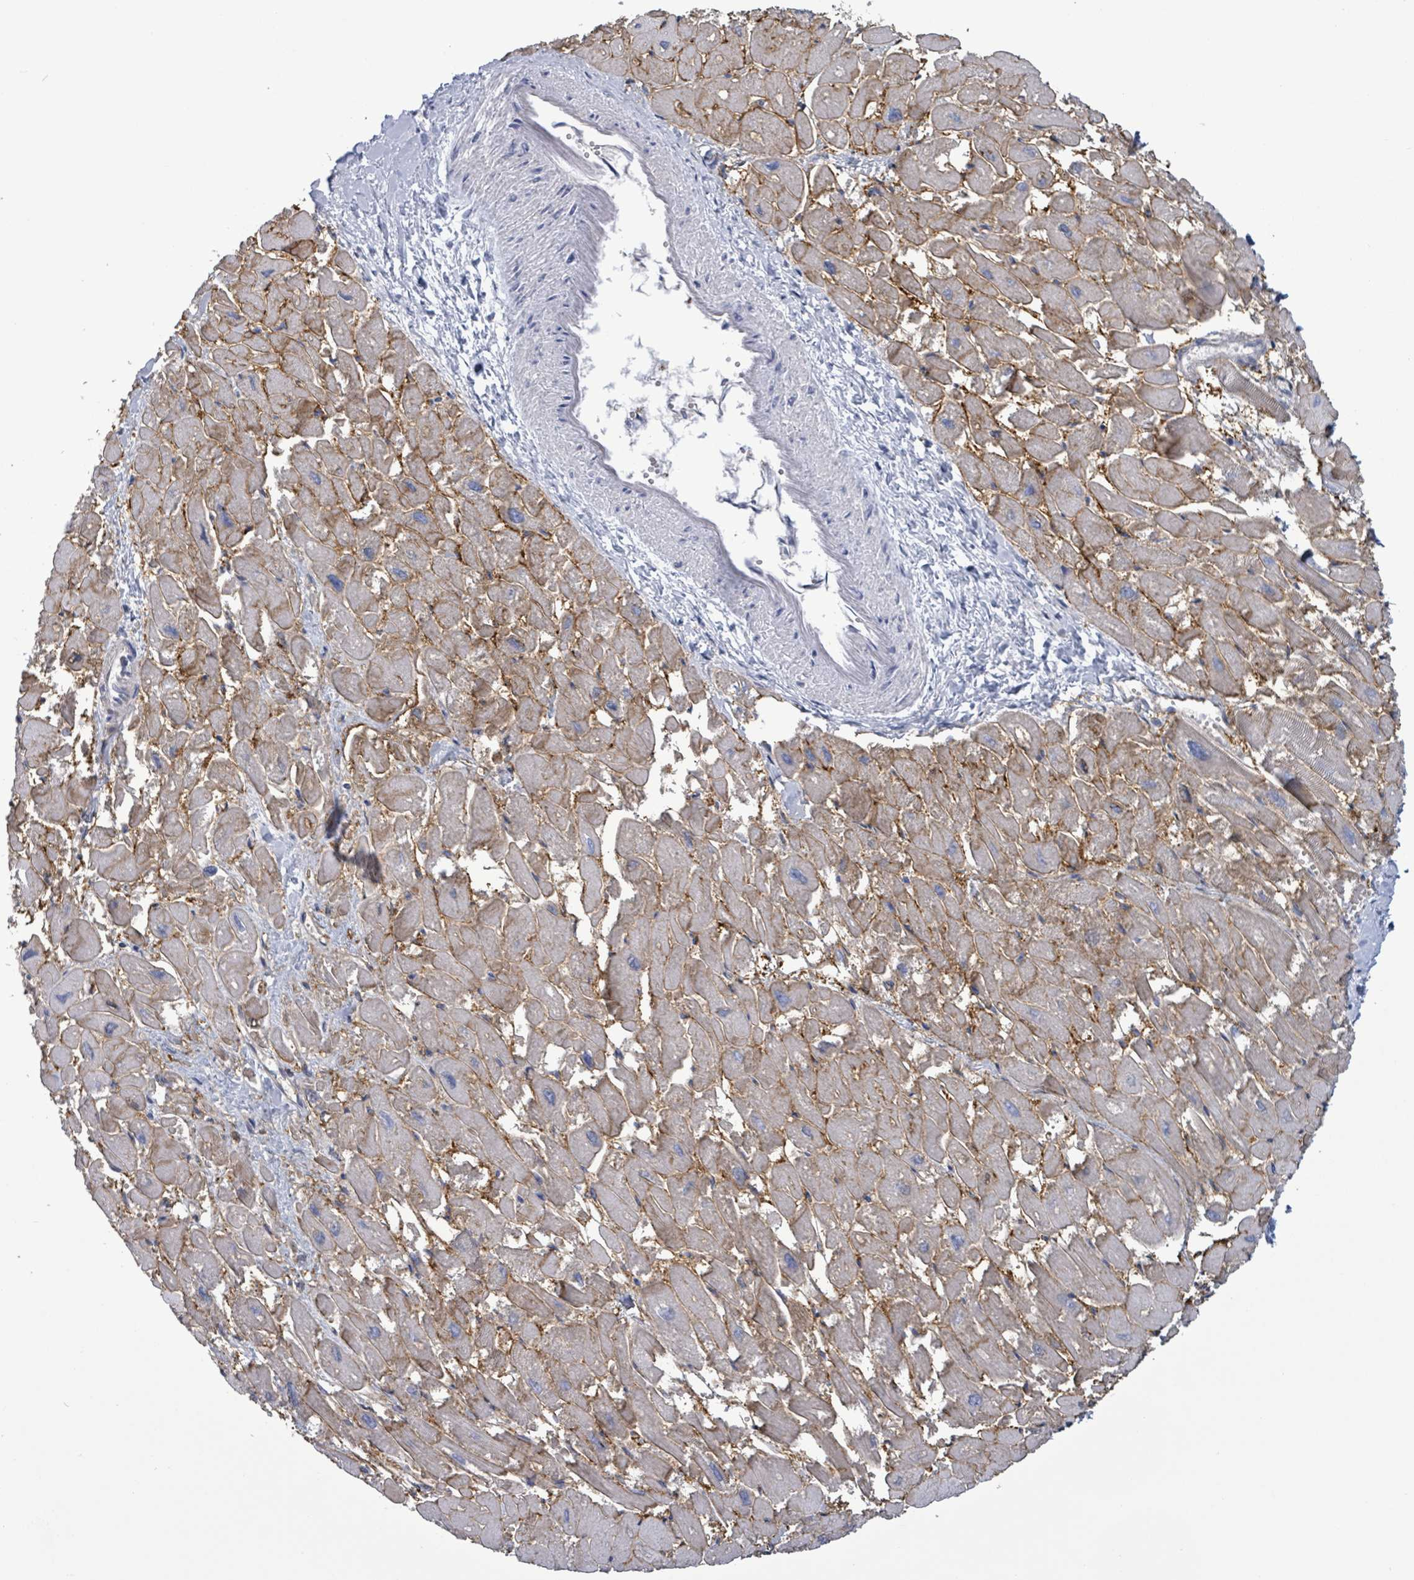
{"staining": {"intensity": "moderate", "quantity": ">75%", "location": "cytoplasmic/membranous"}, "tissue": "heart muscle", "cell_type": "Cardiomyocytes", "image_type": "normal", "snomed": [{"axis": "morphology", "description": "Normal tissue, NOS"}, {"axis": "topography", "description": "Heart"}], "caption": "Immunohistochemistry histopathology image of benign heart muscle stained for a protein (brown), which exhibits medium levels of moderate cytoplasmic/membranous staining in approximately >75% of cardiomyocytes.", "gene": "BSG", "patient": {"sex": "male", "age": 54}}